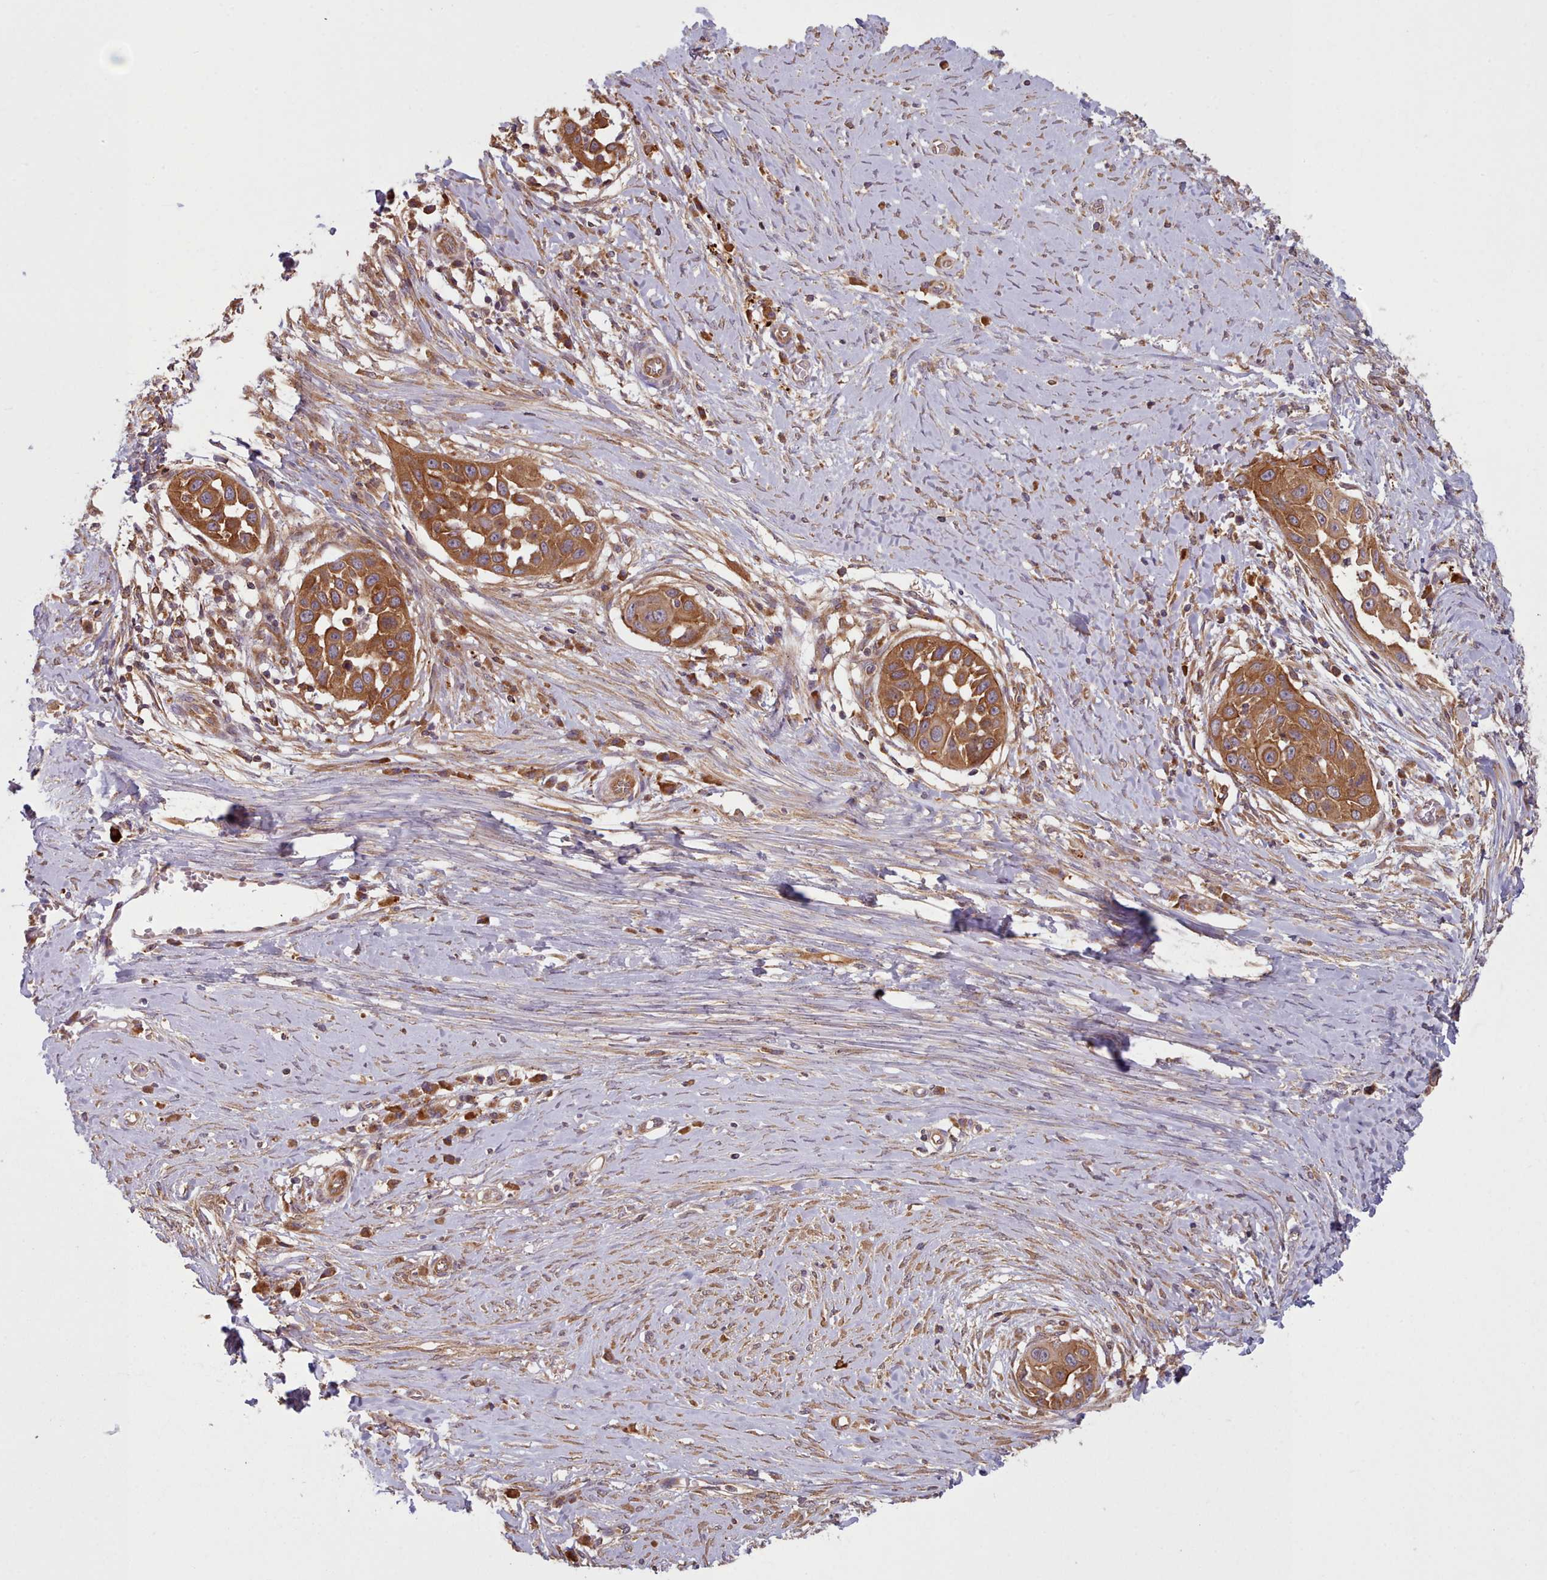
{"staining": {"intensity": "strong", "quantity": ">75%", "location": "cytoplasmic/membranous"}, "tissue": "skin cancer", "cell_type": "Tumor cells", "image_type": "cancer", "snomed": [{"axis": "morphology", "description": "Squamous cell carcinoma, NOS"}, {"axis": "topography", "description": "Skin"}], "caption": "Immunohistochemical staining of human skin cancer demonstrates high levels of strong cytoplasmic/membranous protein positivity in about >75% of tumor cells.", "gene": "CRYBG1", "patient": {"sex": "female", "age": 44}}